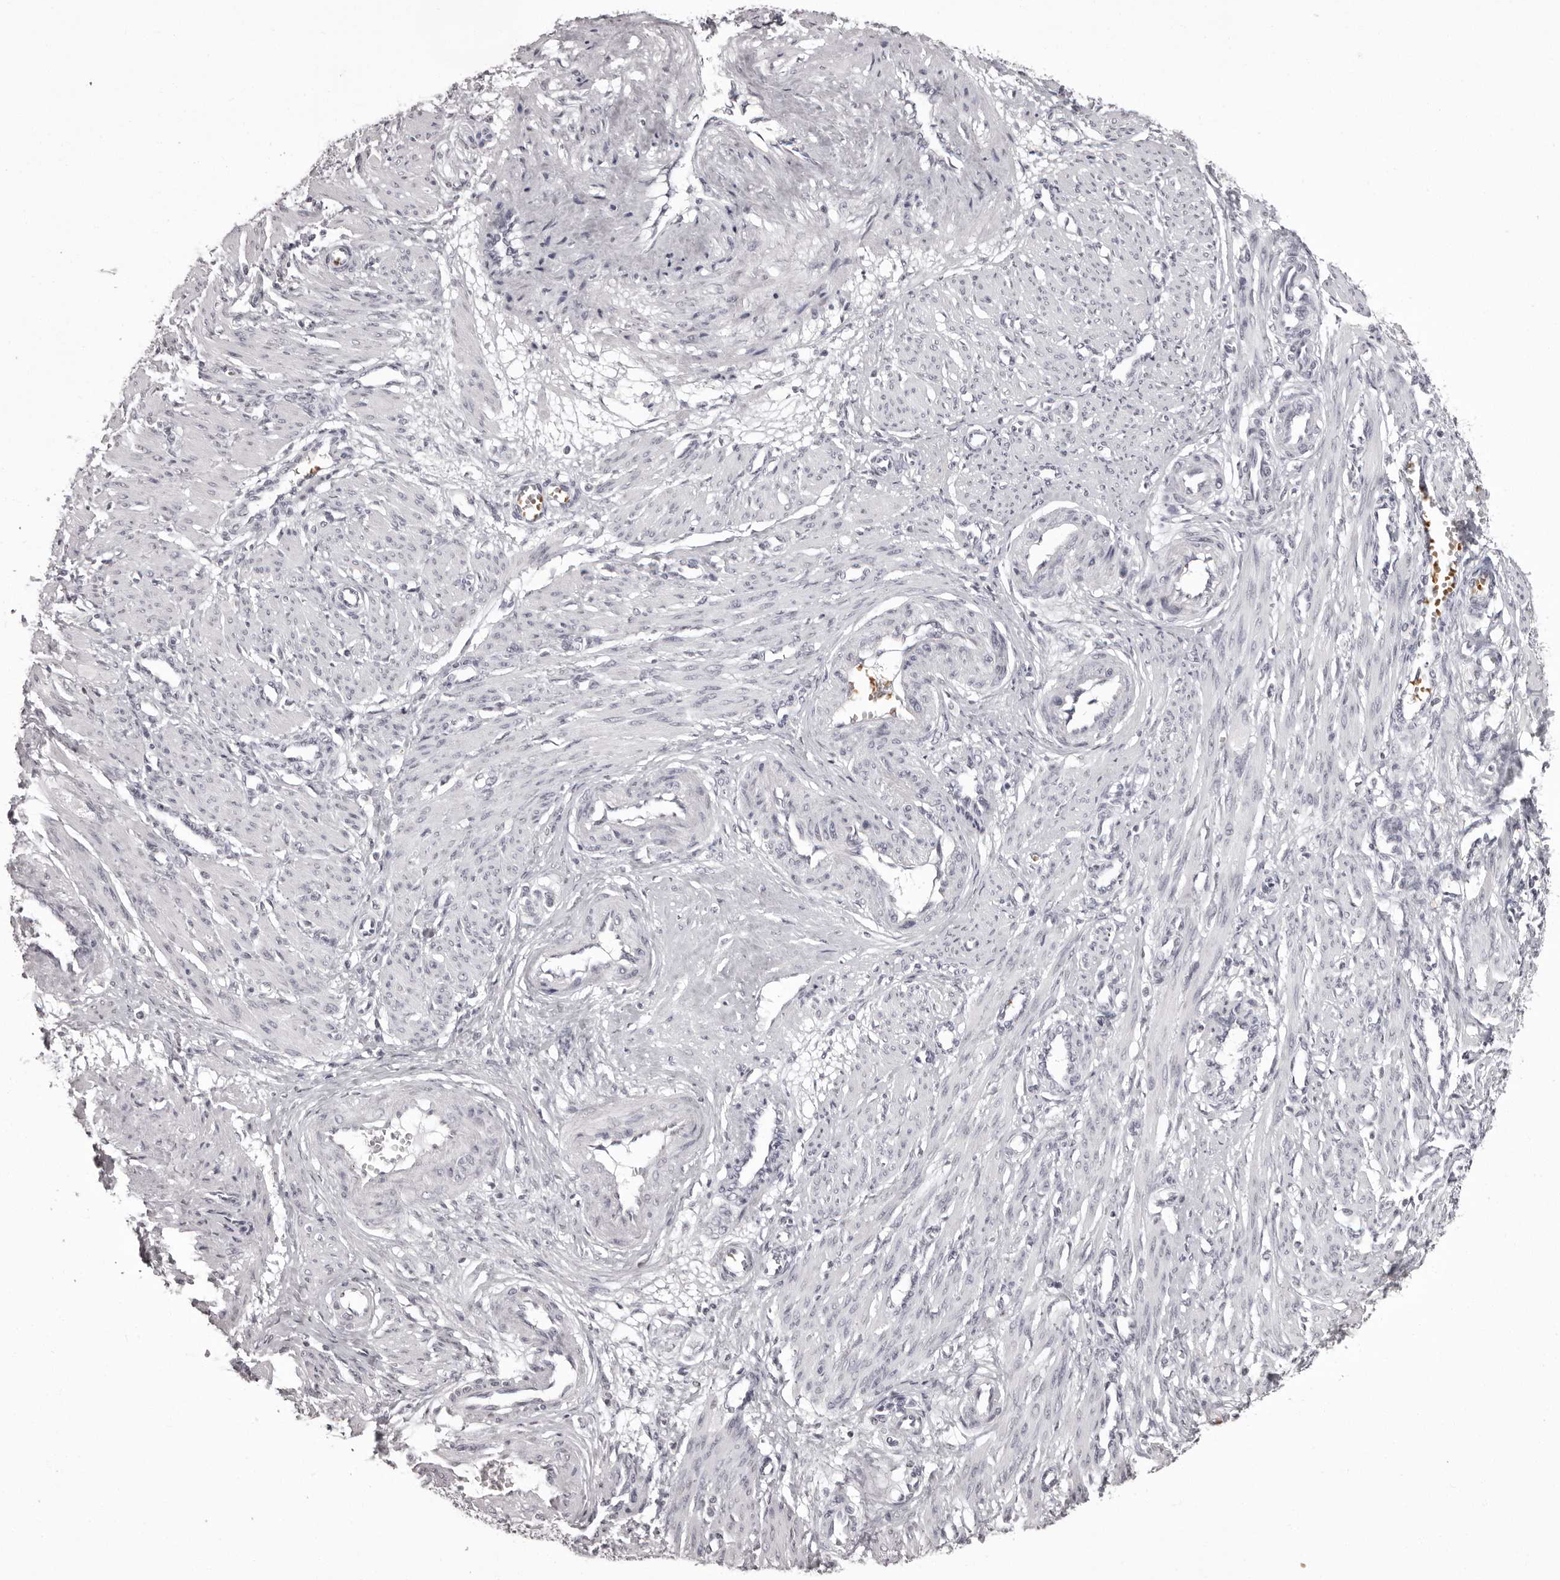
{"staining": {"intensity": "negative", "quantity": "none", "location": "none"}, "tissue": "smooth muscle", "cell_type": "Smooth muscle cells", "image_type": "normal", "snomed": [{"axis": "morphology", "description": "Normal tissue, NOS"}, {"axis": "topography", "description": "Endometrium"}], "caption": "Immunohistochemistry (IHC) histopathology image of unremarkable human smooth muscle stained for a protein (brown), which reveals no staining in smooth muscle cells.", "gene": "C8orf74", "patient": {"sex": "female", "age": 33}}